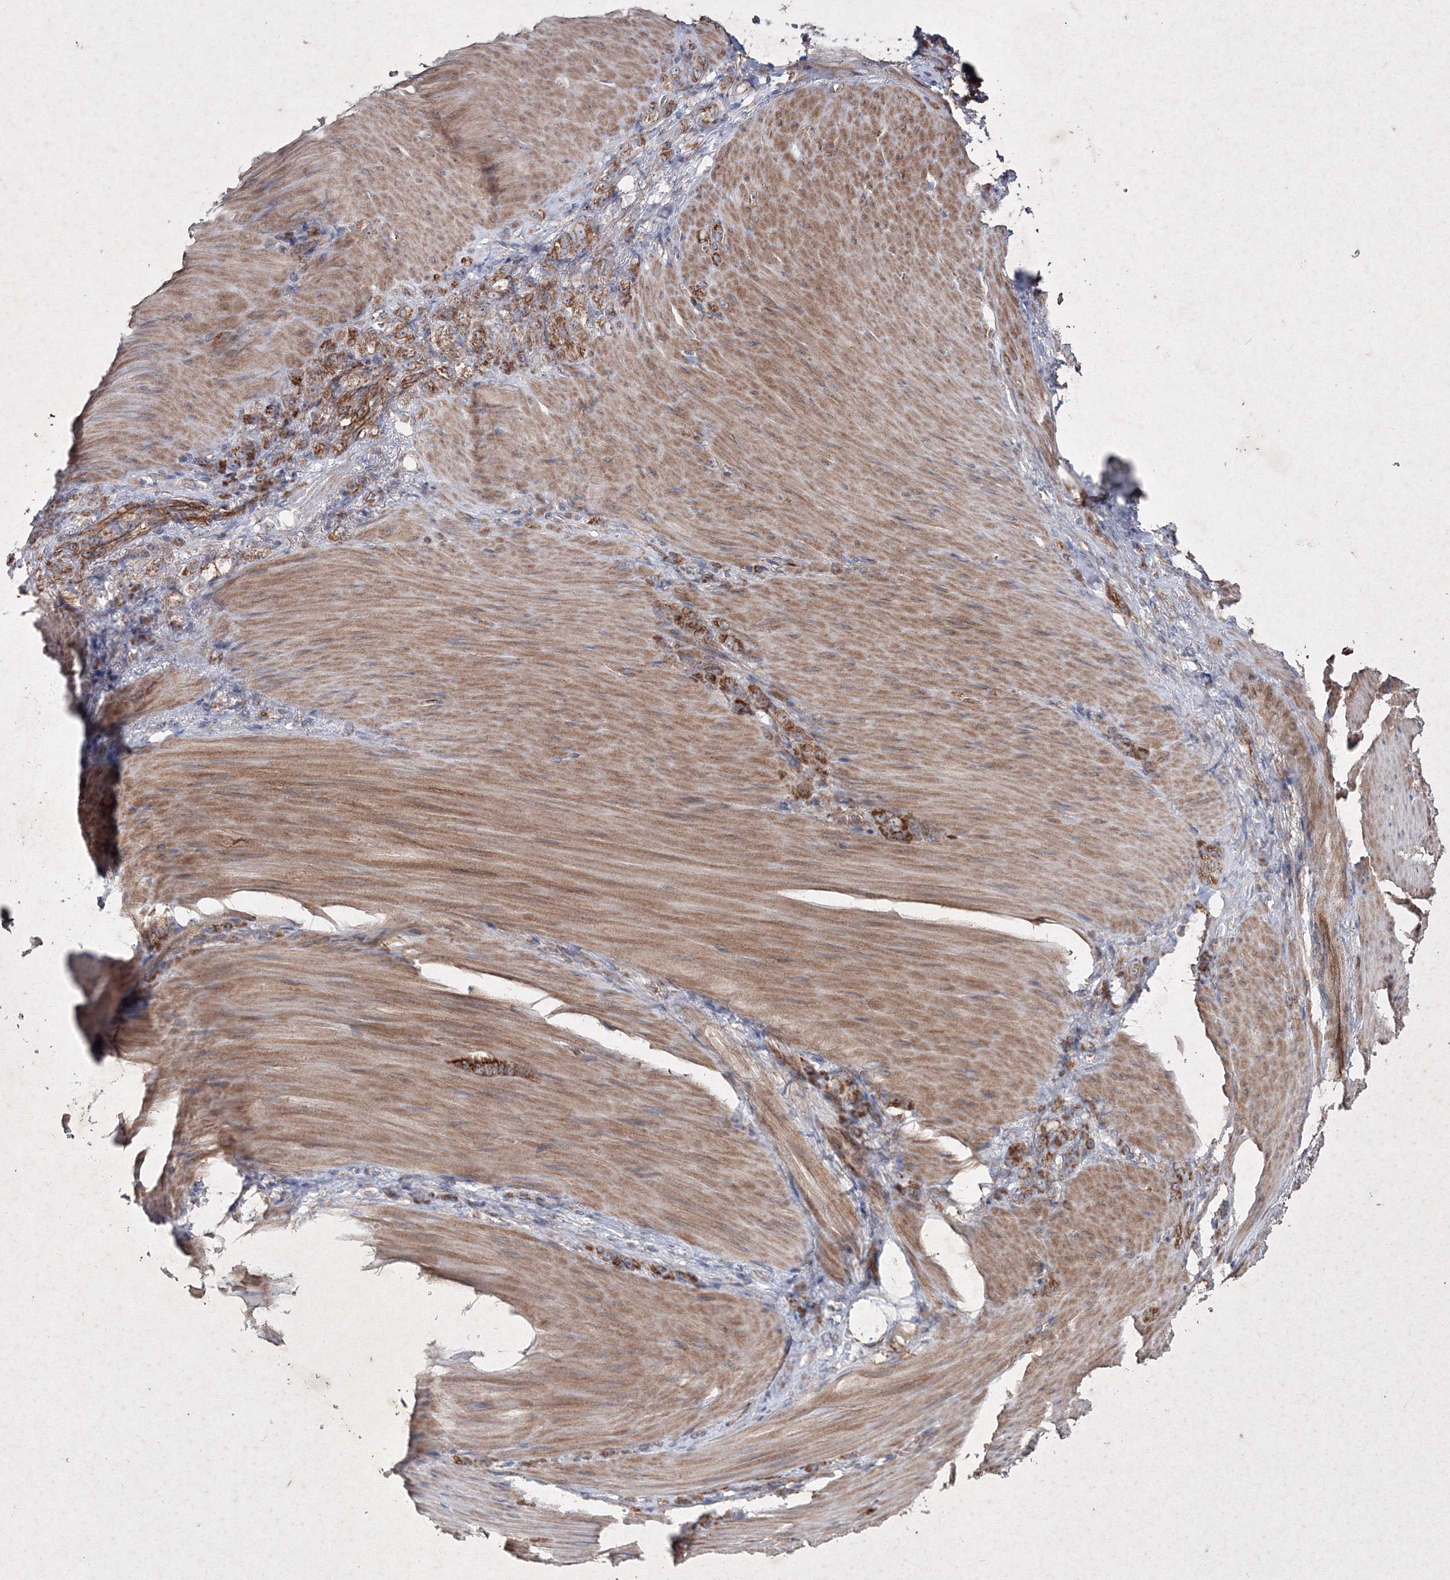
{"staining": {"intensity": "strong", "quantity": ">75%", "location": "cytoplasmic/membranous"}, "tissue": "stomach cancer", "cell_type": "Tumor cells", "image_type": "cancer", "snomed": [{"axis": "morphology", "description": "Normal tissue, NOS"}, {"axis": "morphology", "description": "Adenocarcinoma, NOS"}, {"axis": "topography", "description": "Stomach"}], "caption": "Immunohistochemical staining of human stomach cancer (adenocarcinoma) exhibits high levels of strong cytoplasmic/membranous protein expression in about >75% of tumor cells. Ihc stains the protein in brown and the nuclei are stained blue.", "gene": "GFM1", "patient": {"sex": "male", "age": 82}}